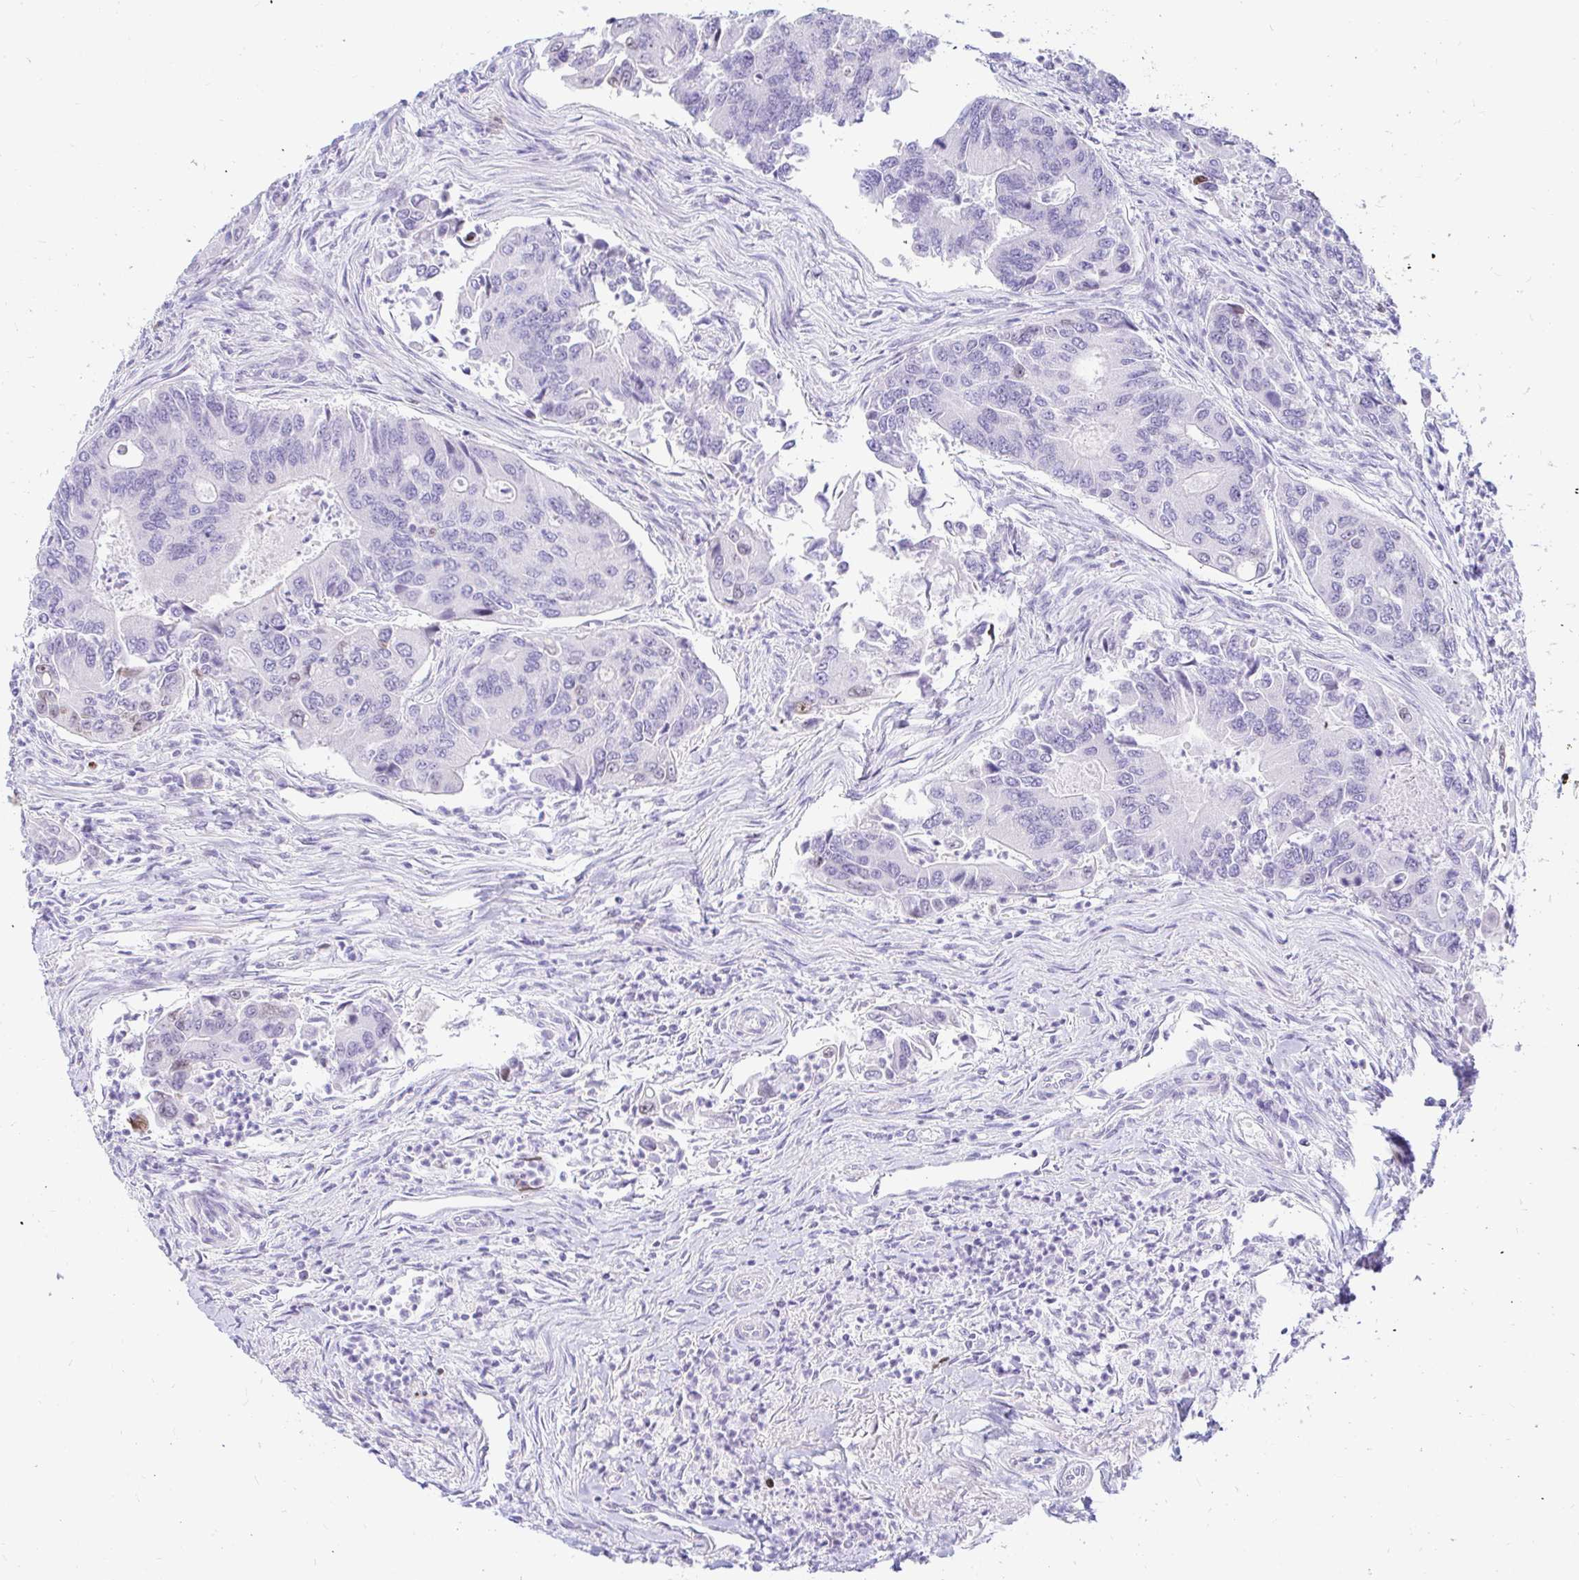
{"staining": {"intensity": "negative", "quantity": "none", "location": "none"}, "tissue": "colorectal cancer", "cell_type": "Tumor cells", "image_type": "cancer", "snomed": [{"axis": "morphology", "description": "Adenocarcinoma, NOS"}, {"axis": "topography", "description": "Colon"}], "caption": "The photomicrograph shows no significant staining in tumor cells of colorectal cancer (adenocarcinoma).", "gene": "CAPSL", "patient": {"sex": "female", "age": 67}}